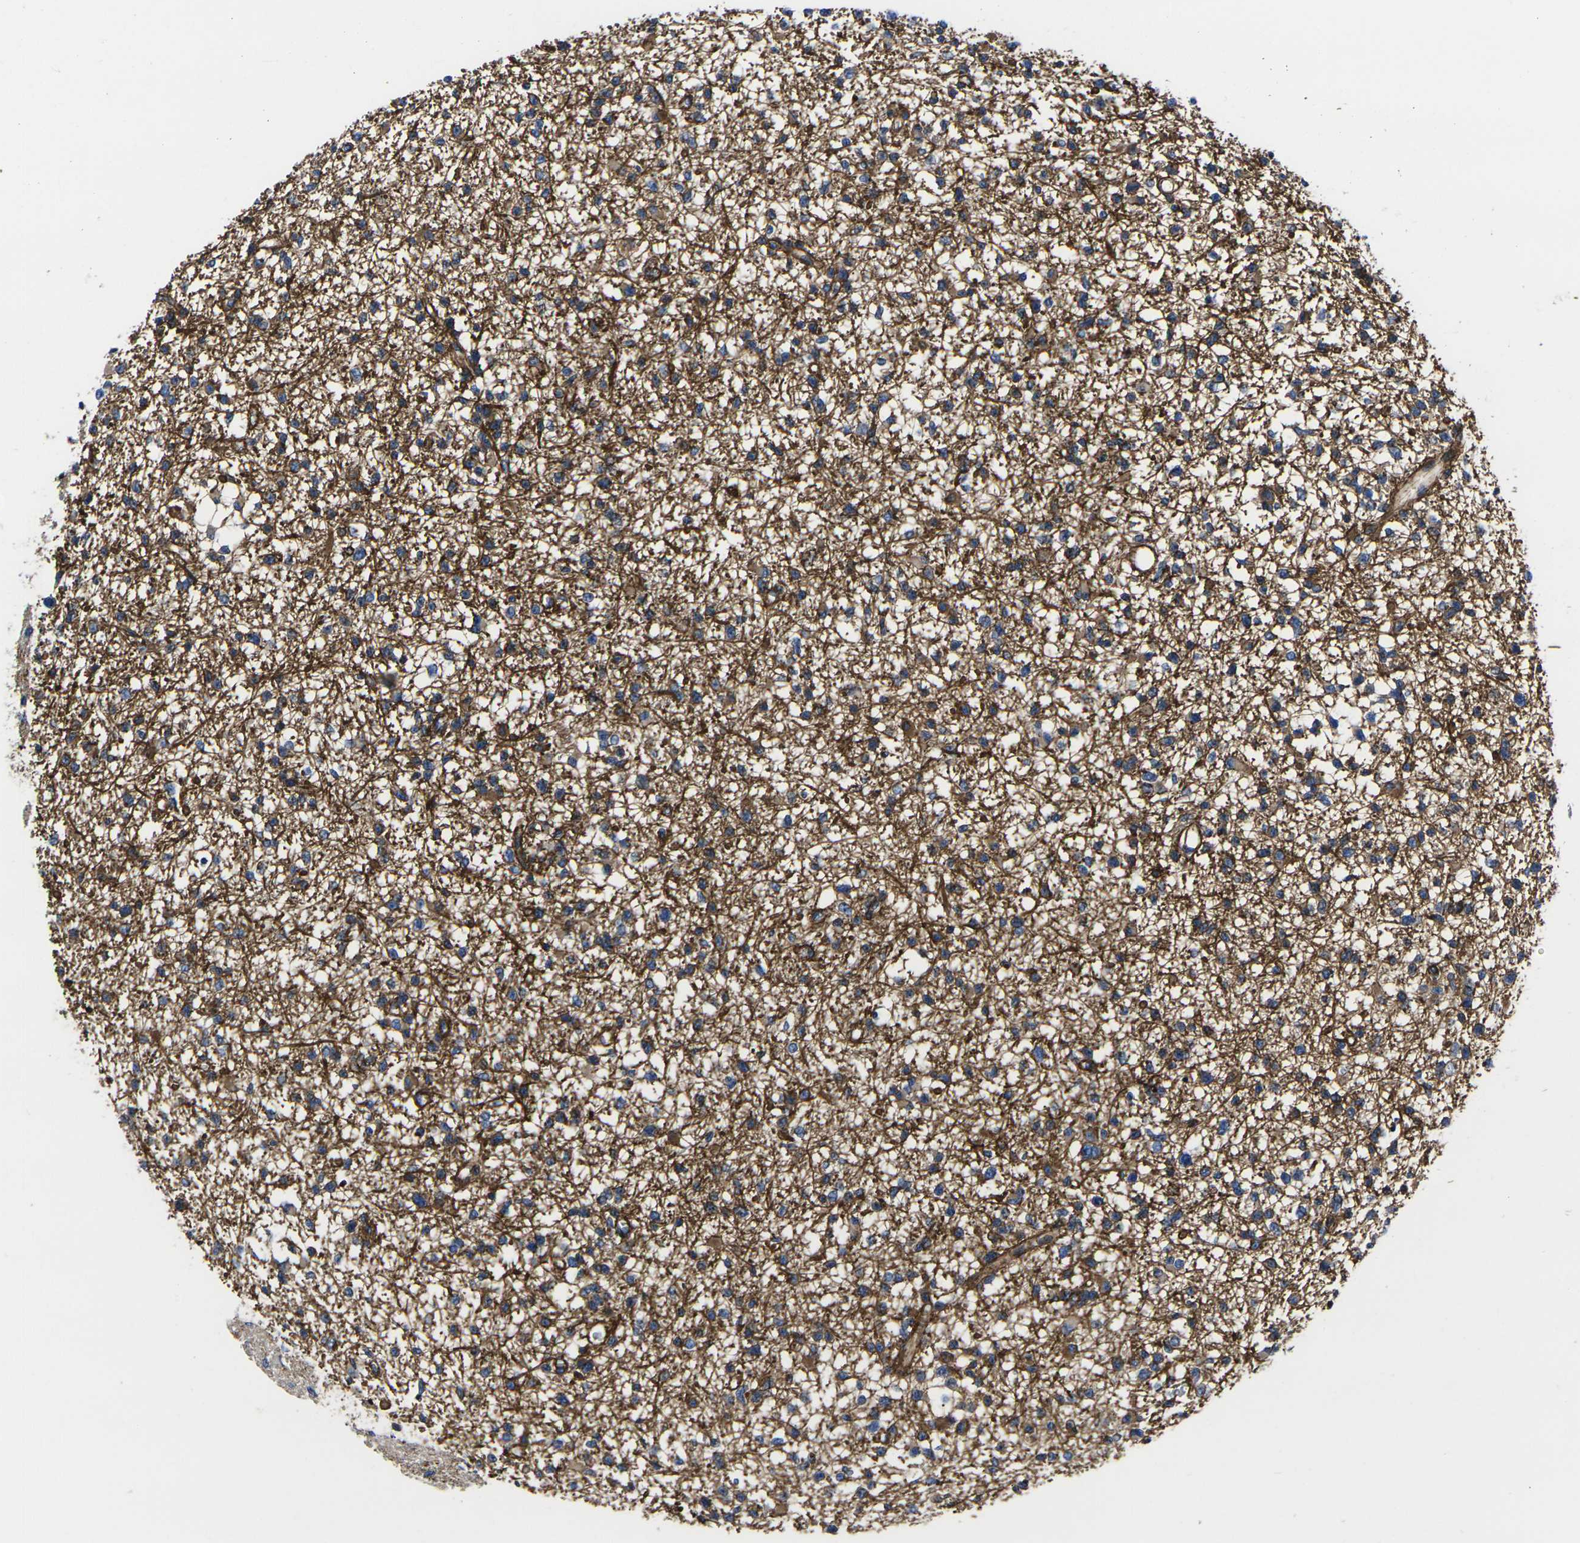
{"staining": {"intensity": "moderate", "quantity": ">75%", "location": "cytoplasmic/membranous"}, "tissue": "glioma", "cell_type": "Tumor cells", "image_type": "cancer", "snomed": [{"axis": "morphology", "description": "Glioma, malignant, Low grade"}, {"axis": "topography", "description": "Brain"}], "caption": "Immunohistochemistry (IHC) (DAB (3,3'-diaminobenzidine)) staining of human glioma exhibits moderate cytoplasmic/membranous protein expression in approximately >75% of tumor cells.", "gene": "NUMB", "patient": {"sex": "female", "age": 22}}